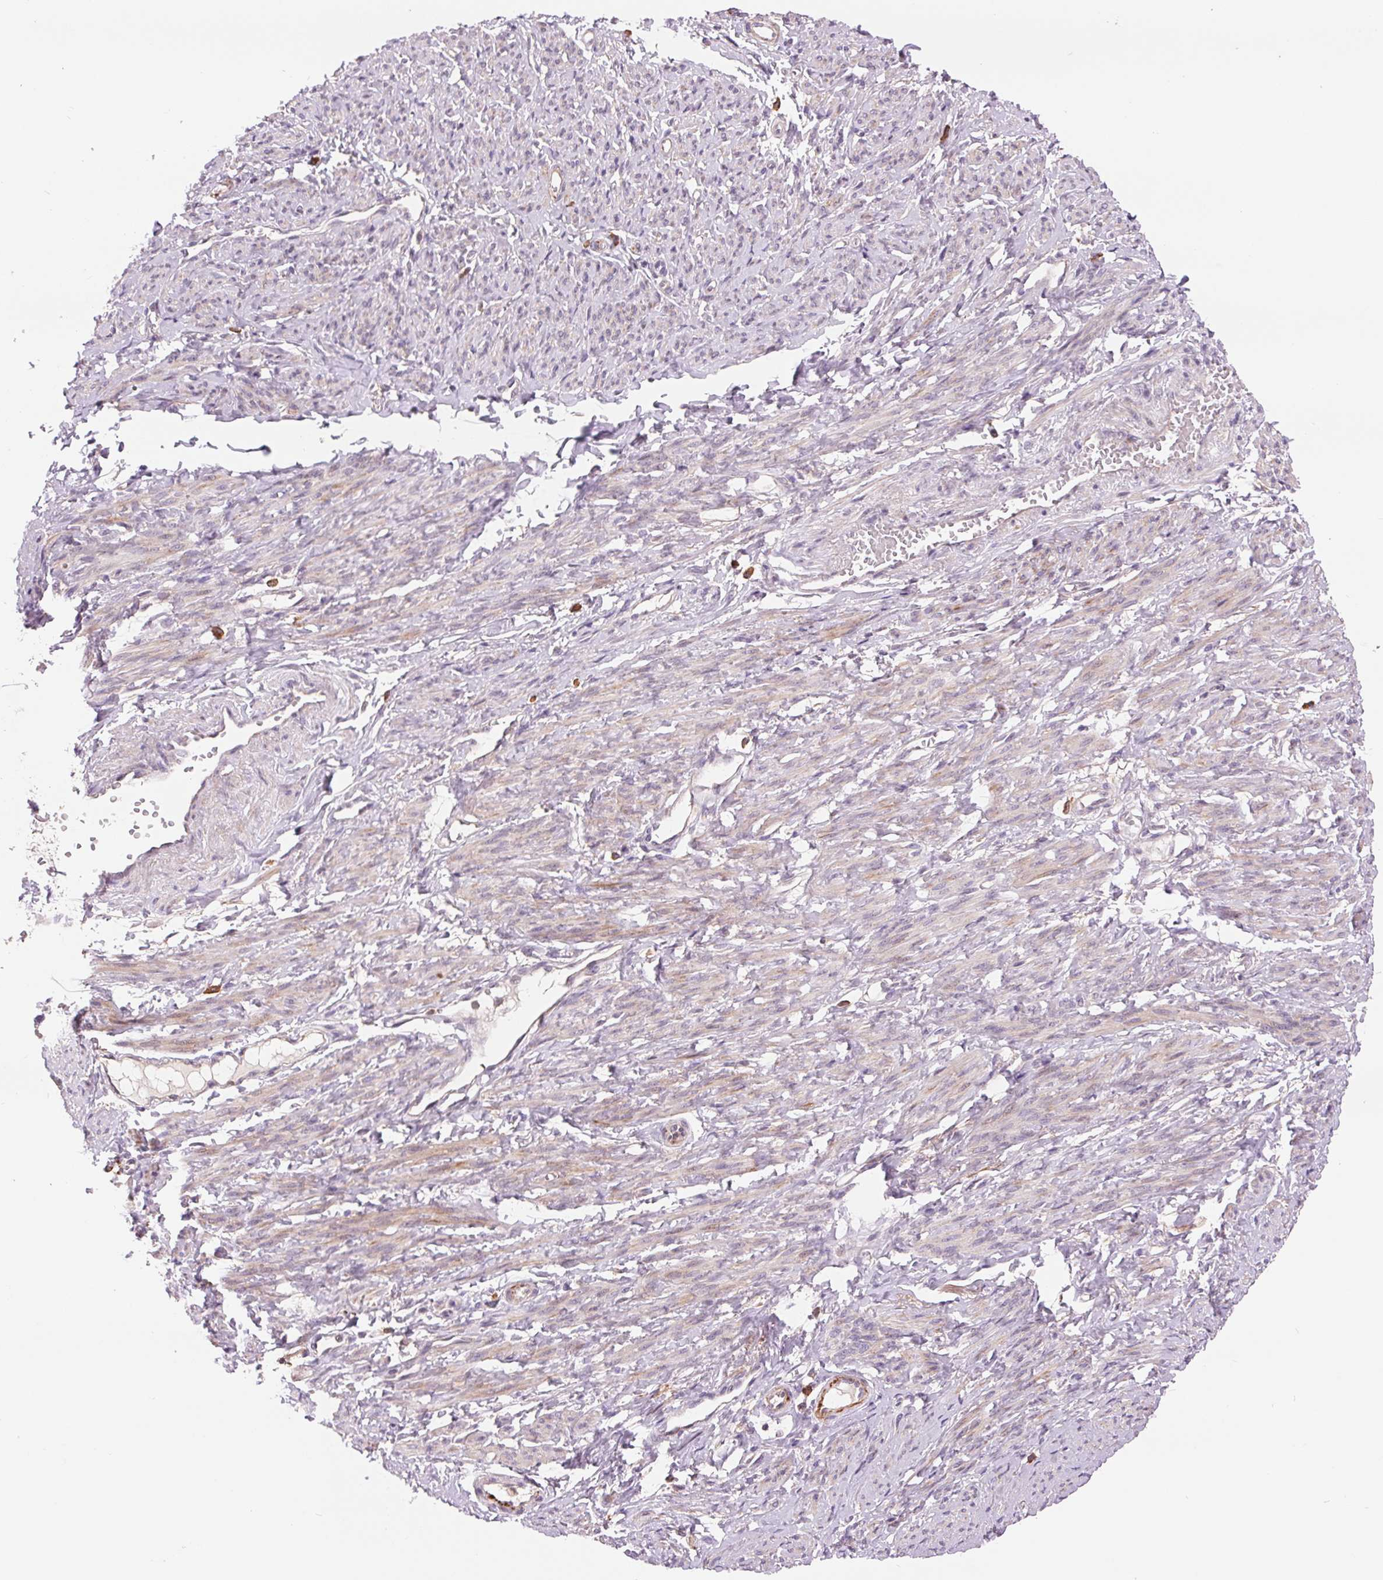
{"staining": {"intensity": "moderate", "quantity": "25%-75%", "location": "cytoplasmic/membranous"}, "tissue": "smooth muscle", "cell_type": "Smooth muscle cells", "image_type": "normal", "snomed": [{"axis": "morphology", "description": "Normal tissue, NOS"}, {"axis": "topography", "description": "Smooth muscle"}], "caption": "Immunohistochemical staining of unremarkable human smooth muscle exhibits moderate cytoplasmic/membranous protein expression in about 25%-75% of smooth muscle cells.", "gene": "RANBP3L", "patient": {"sex": "female", "age": 65}}